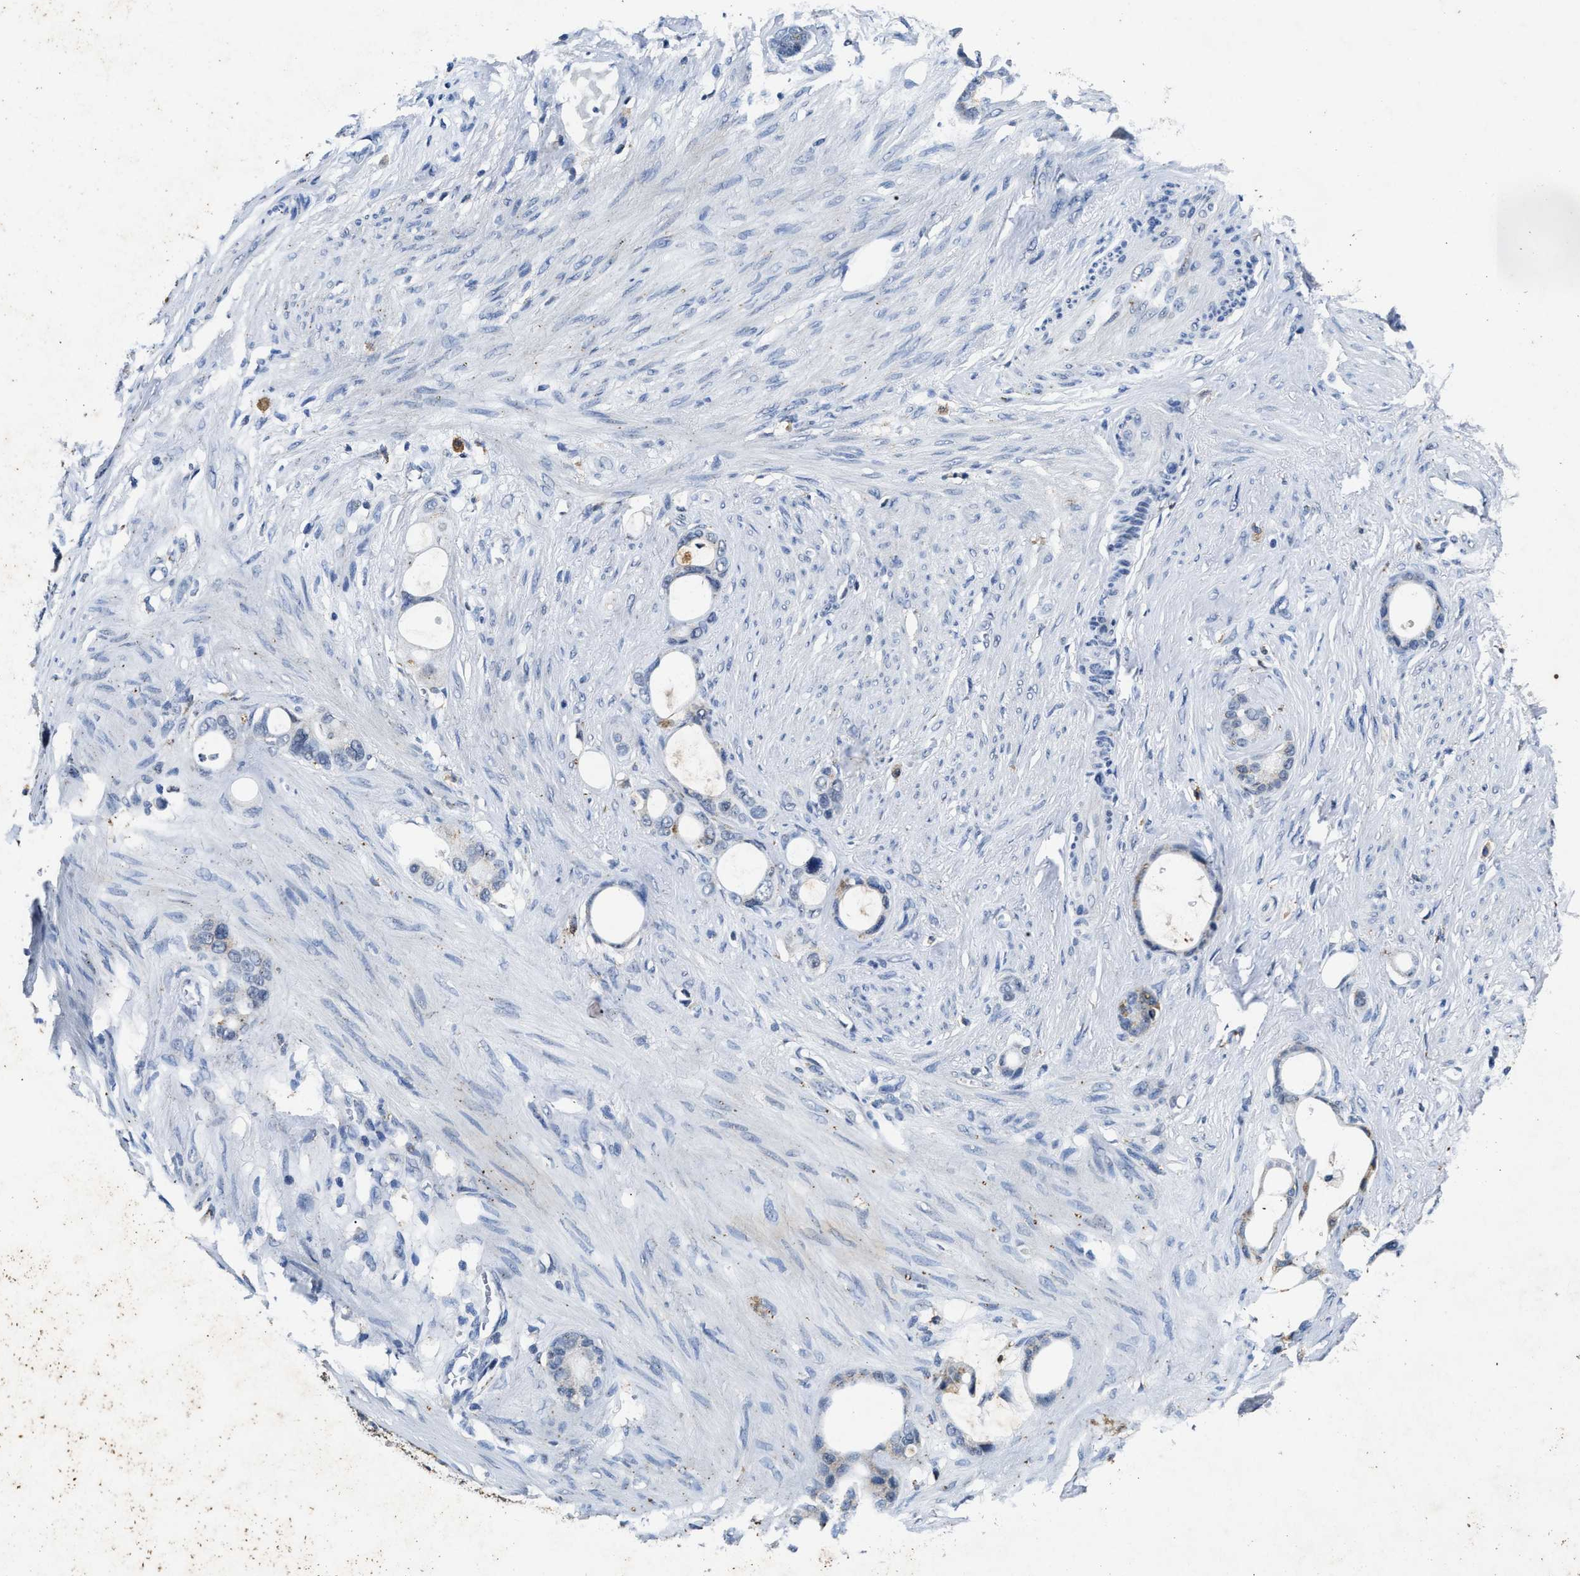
{"staining": {"intensity": "weak", "quantity": "<25%", "location": "cytoplasmic/membranous"}, "tissue": "stomach cancer", "cell_type": "Tumor cells", "image_type": "cancer", "snomed": [{"axis": "morphology", "description": "Adenocarcinoma, NOS"}, {"axis": "topography", "description": "Stomach"}], "caption": "Stomach cancer was stained to show a protein in brown. There is no significant staining in tumor cells.", "gene": "ACOX1", "patient": {"sex": "female", "age": 75}}